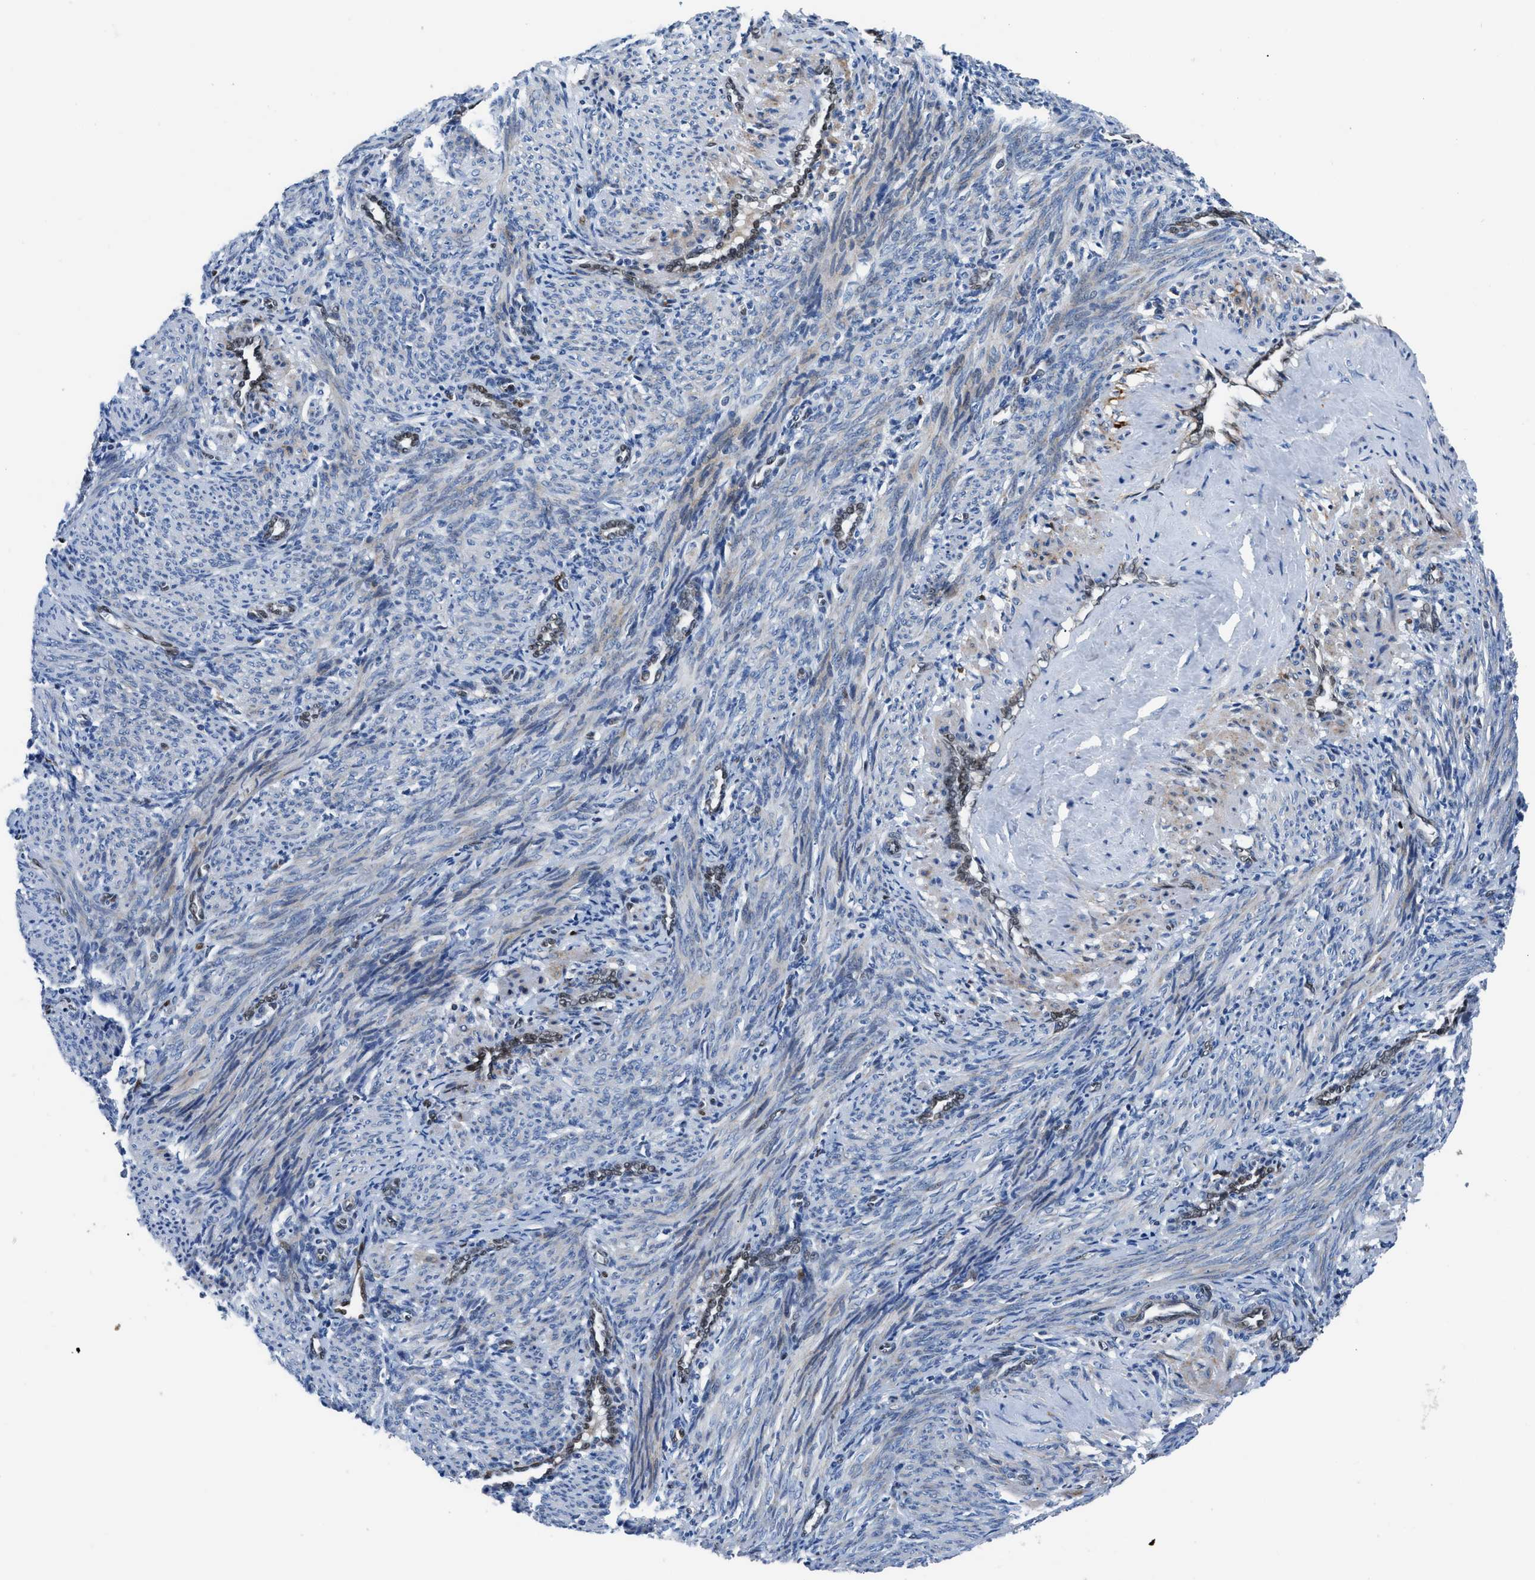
{"staining": {"intensity": "negative", "quantity": "none", "location": "none"}, "tissue": "smooth muscle", "cell_type": "Smooth muscle cells", "image_type": "normal", "snomed": [{"axis": "morphology", "description": "Normal tissue, NOS"}, {"axis": "topography", "description": "Endometrium"}], "caption": "Photomicrograph shows no significant protein staining in smooth muscle cells of normal smooth muscle. (DAB immunohistochemistry visualized using brightfield microscopy, high magnification).", "gene": "LMO2", "patient": {"sex": "female", "age": 33}}